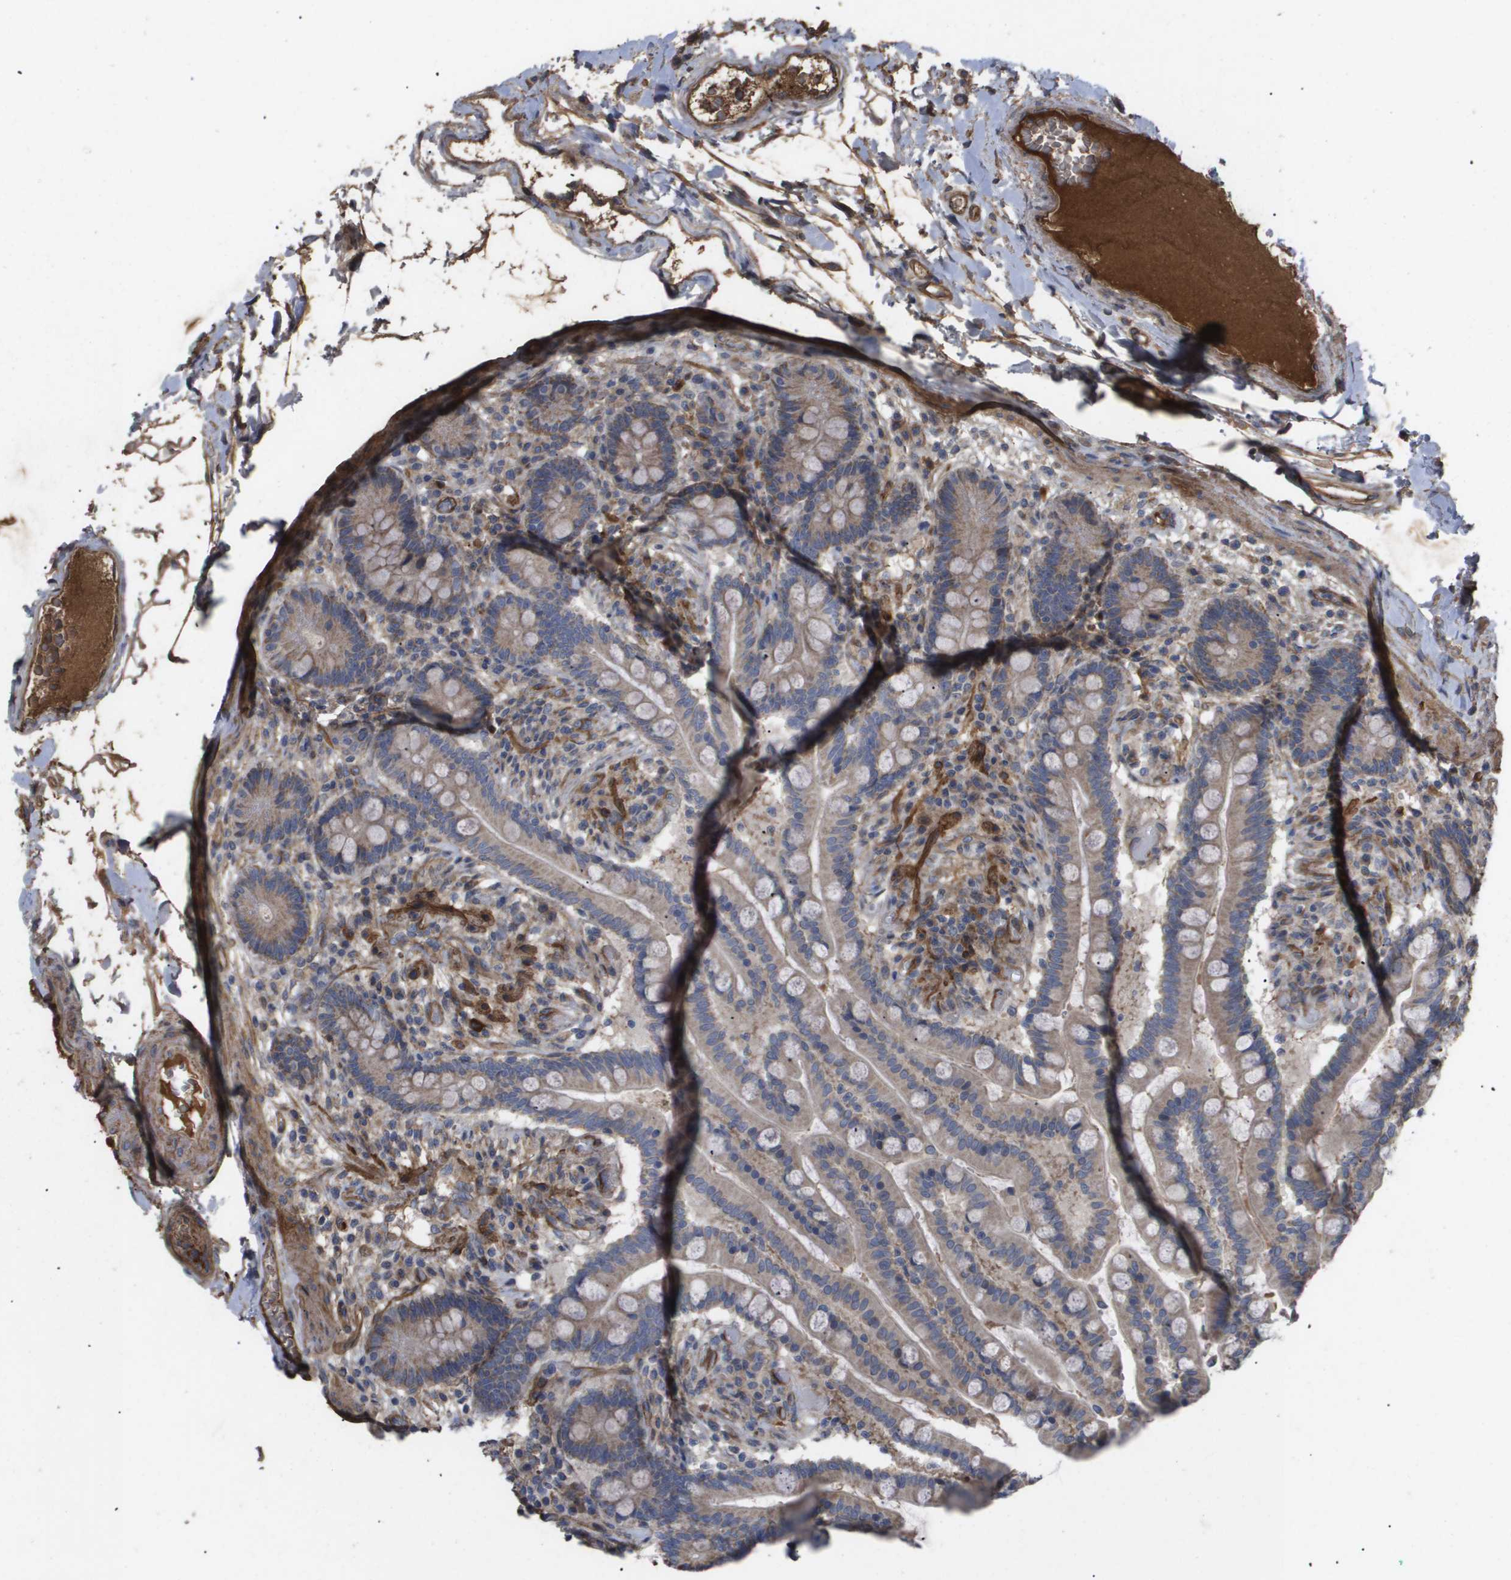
{"staining": {"intensity": "strong", "quantity": ">75%", "location": "cytoplasmic/membranous"}, "tissue": "colon", "cell_type": "Endothelial cells", "image_type": "normal", "snomed": [{"axis": "morphology", "description": "Normal tissue, NOS"}, {"axis": "topography", "description": "Colon"}], "caption": "Immunohistochemical staining of unremarkable colon shows >75% levels of strong cytoplasmic/membranous protein positivity in about >75% of endothelial cells.", "gene": "TNS1", "patient": {"sex": "male", "age": 73}}